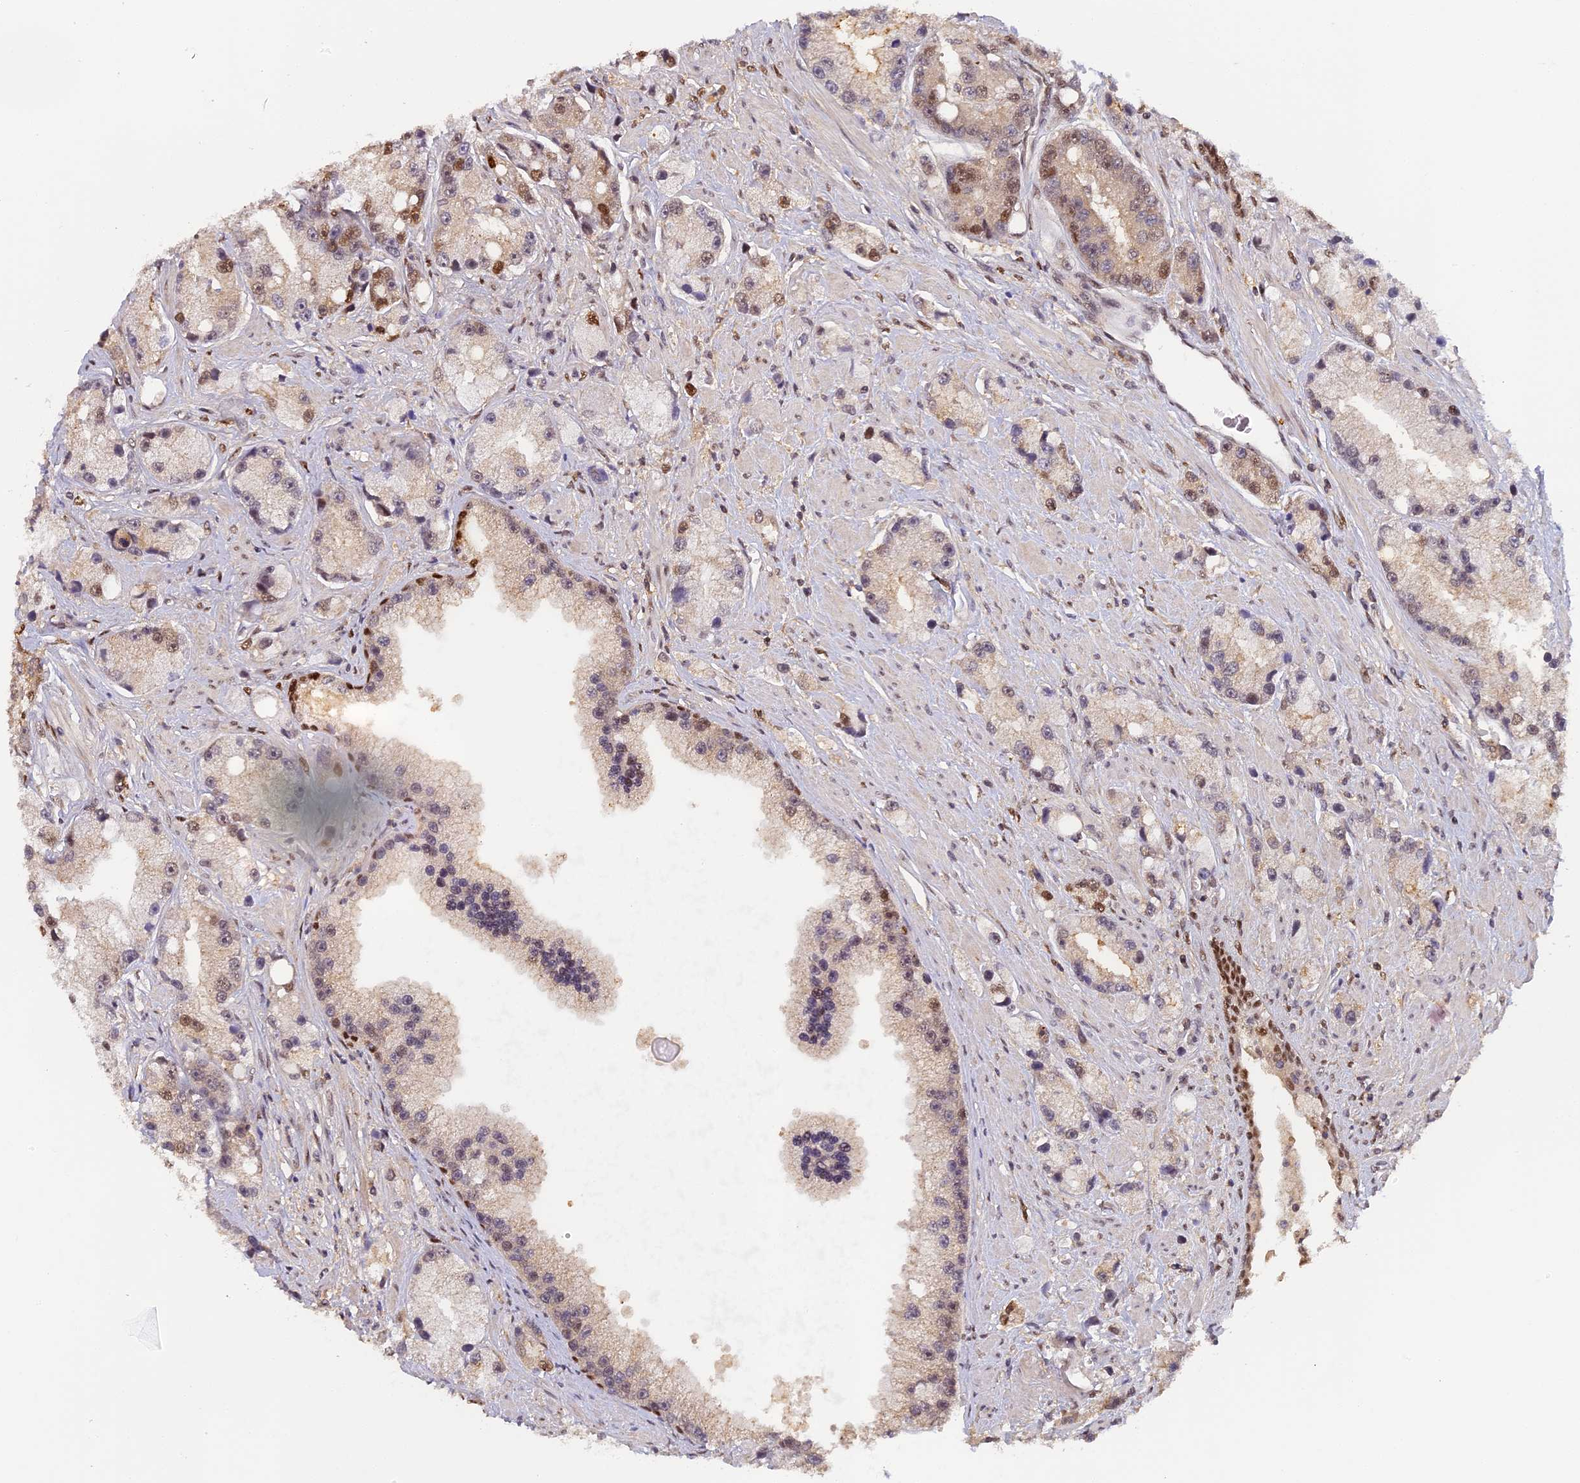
{"staining": {"intensity": "moderate", "quantity": "<25%", "location": "nuclear"}, "tissue": "prostate cancer", "cell_type": "Tumor cells", "image_type": "cancer", "snomed": [{"axis": "morphology", "description": "Adenocarcinoma, High grade"}, {"axis": "topography", "description": "Prostate"}], "caption": "A photomicrograph of adenocarcinoma (high-grade) (prostate) stained for a protein demonstrates moderate nuclear brown staining in tumor cells. The protein of interest is stained brown, and the nuclei are stained in blue (DAB IHC with brightfield microscopy, high magnification).", "gene": "MYBL2", "patient": {"sex": "male", "age": 74}}